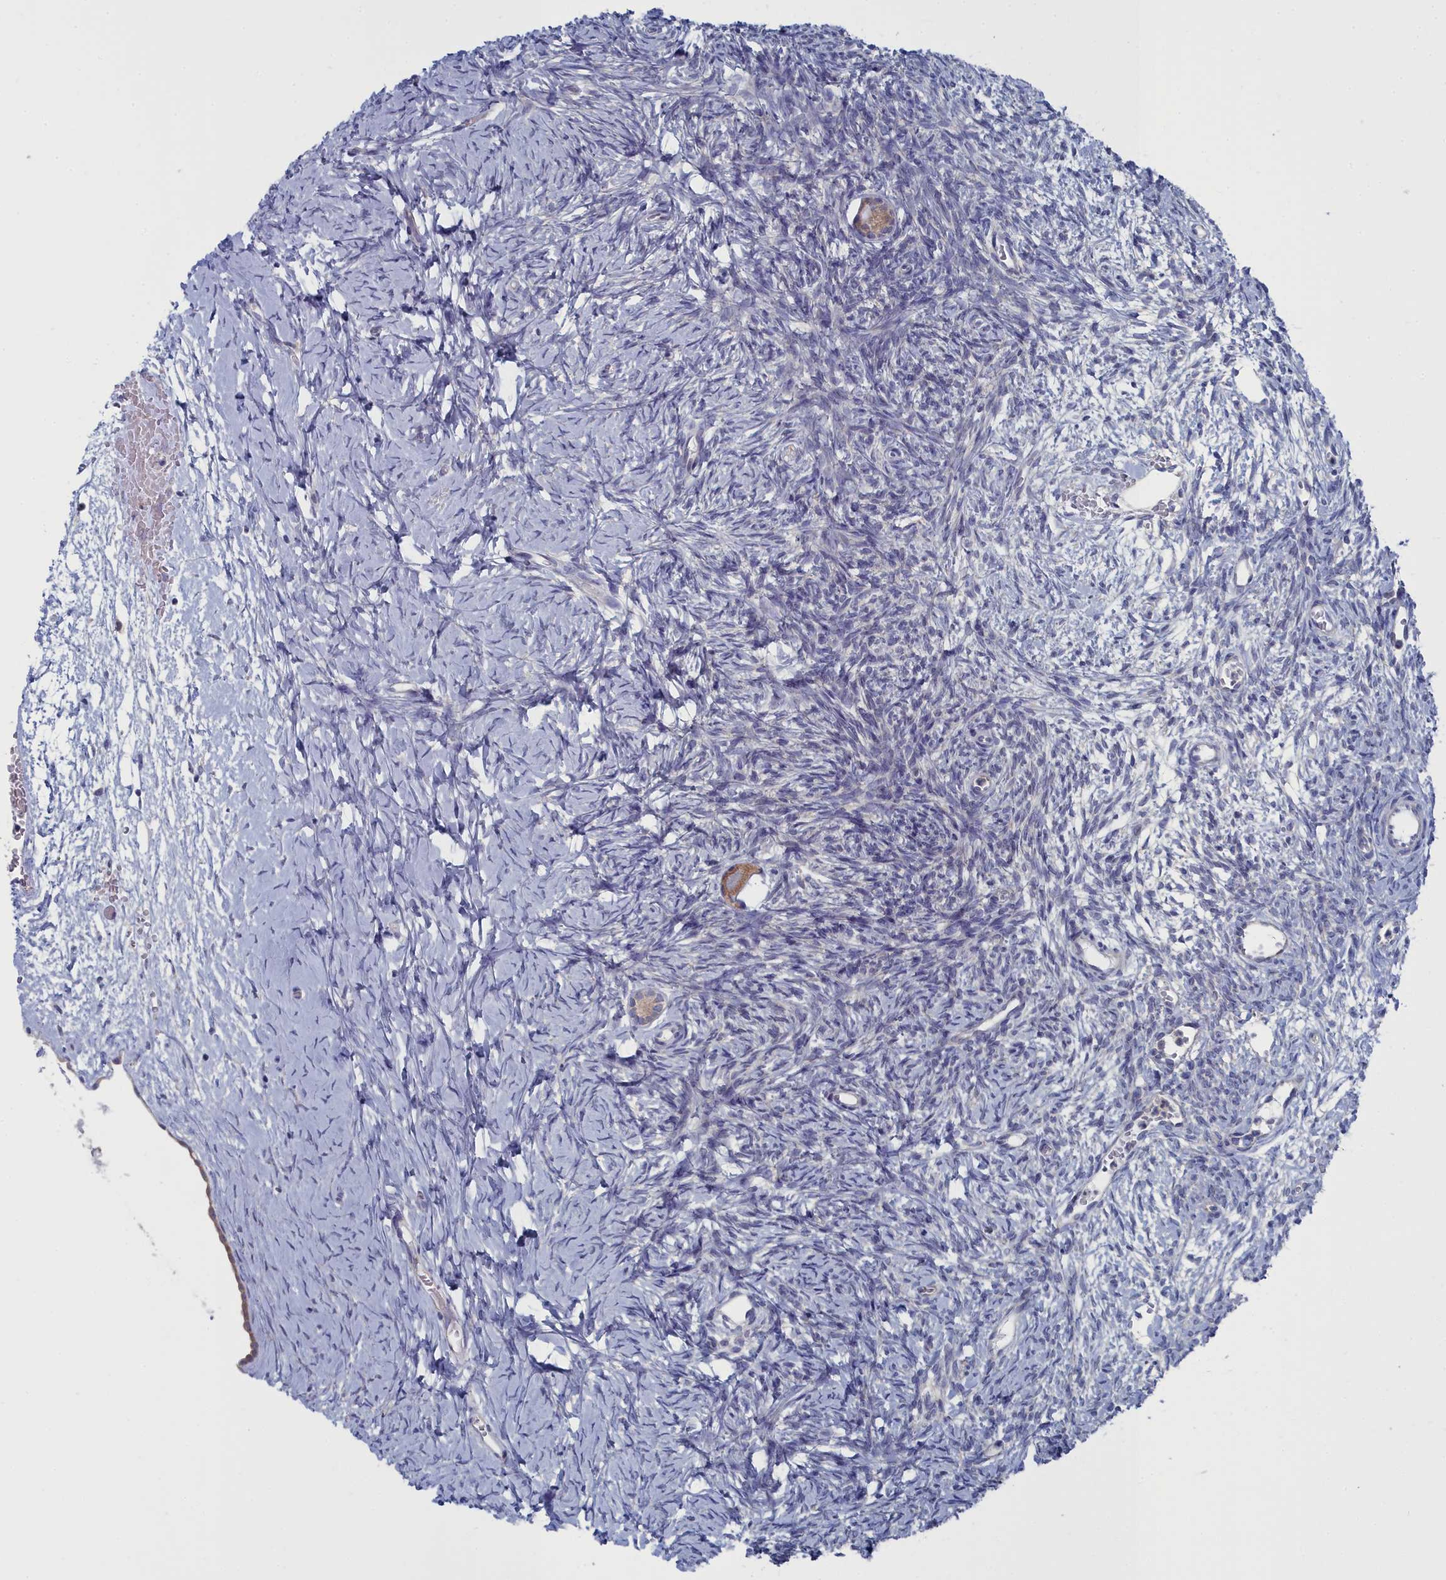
{"staining": {"intensity": "moderate", "quantity": ">75%", "location": "cytoplasmic/membranous"}, "tissue": "ovary", "cell_type": "Follicle cells", "image_type": "normal", "snomed": [{"axis": "morphology", "description": "Normal tissue, NOS"}, {"axis": "topography", "description": "Ovary"}], "caption": "An image of human ovary stained for a protein shows moderate cytoplasmic/membranous brown staining in follicle cells.", "gene": "CCDC149", "patient": {"sex": "female", "age": 39}}